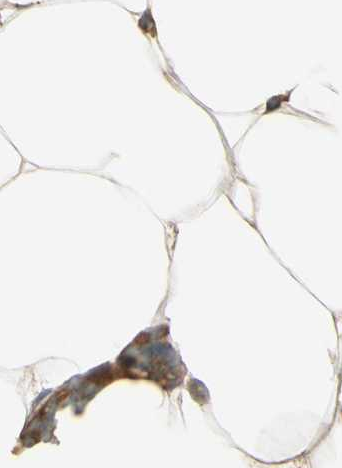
{"staining": {"intensity": "moderate", "quantity": ">75%", "location": "cytoplasmic/membranous"}, "tissue": "adipose tissue", "cell_type": "Adipocytes", "image_type": "normal", "snomed": [{"axis": "morphology", "description": "Normal tissue, NOS"}, {"axis": "topography", "description": "Breast"}, {"axis": "topography", "description": "Adipose tissue"}], "caption": "IHC micrograph of benign adipose tissue: human adipose tissue stained using immunohistochemistry (IHC) demonstrates medium levels of moderate protein expression localized specifically in the cytoplasmic/membranous of adipocytes, appearing as a cytoplasmic/membranous brown color.", "gene": "ANGPTL1", "patient": {"sex": "female", "age": 25}}